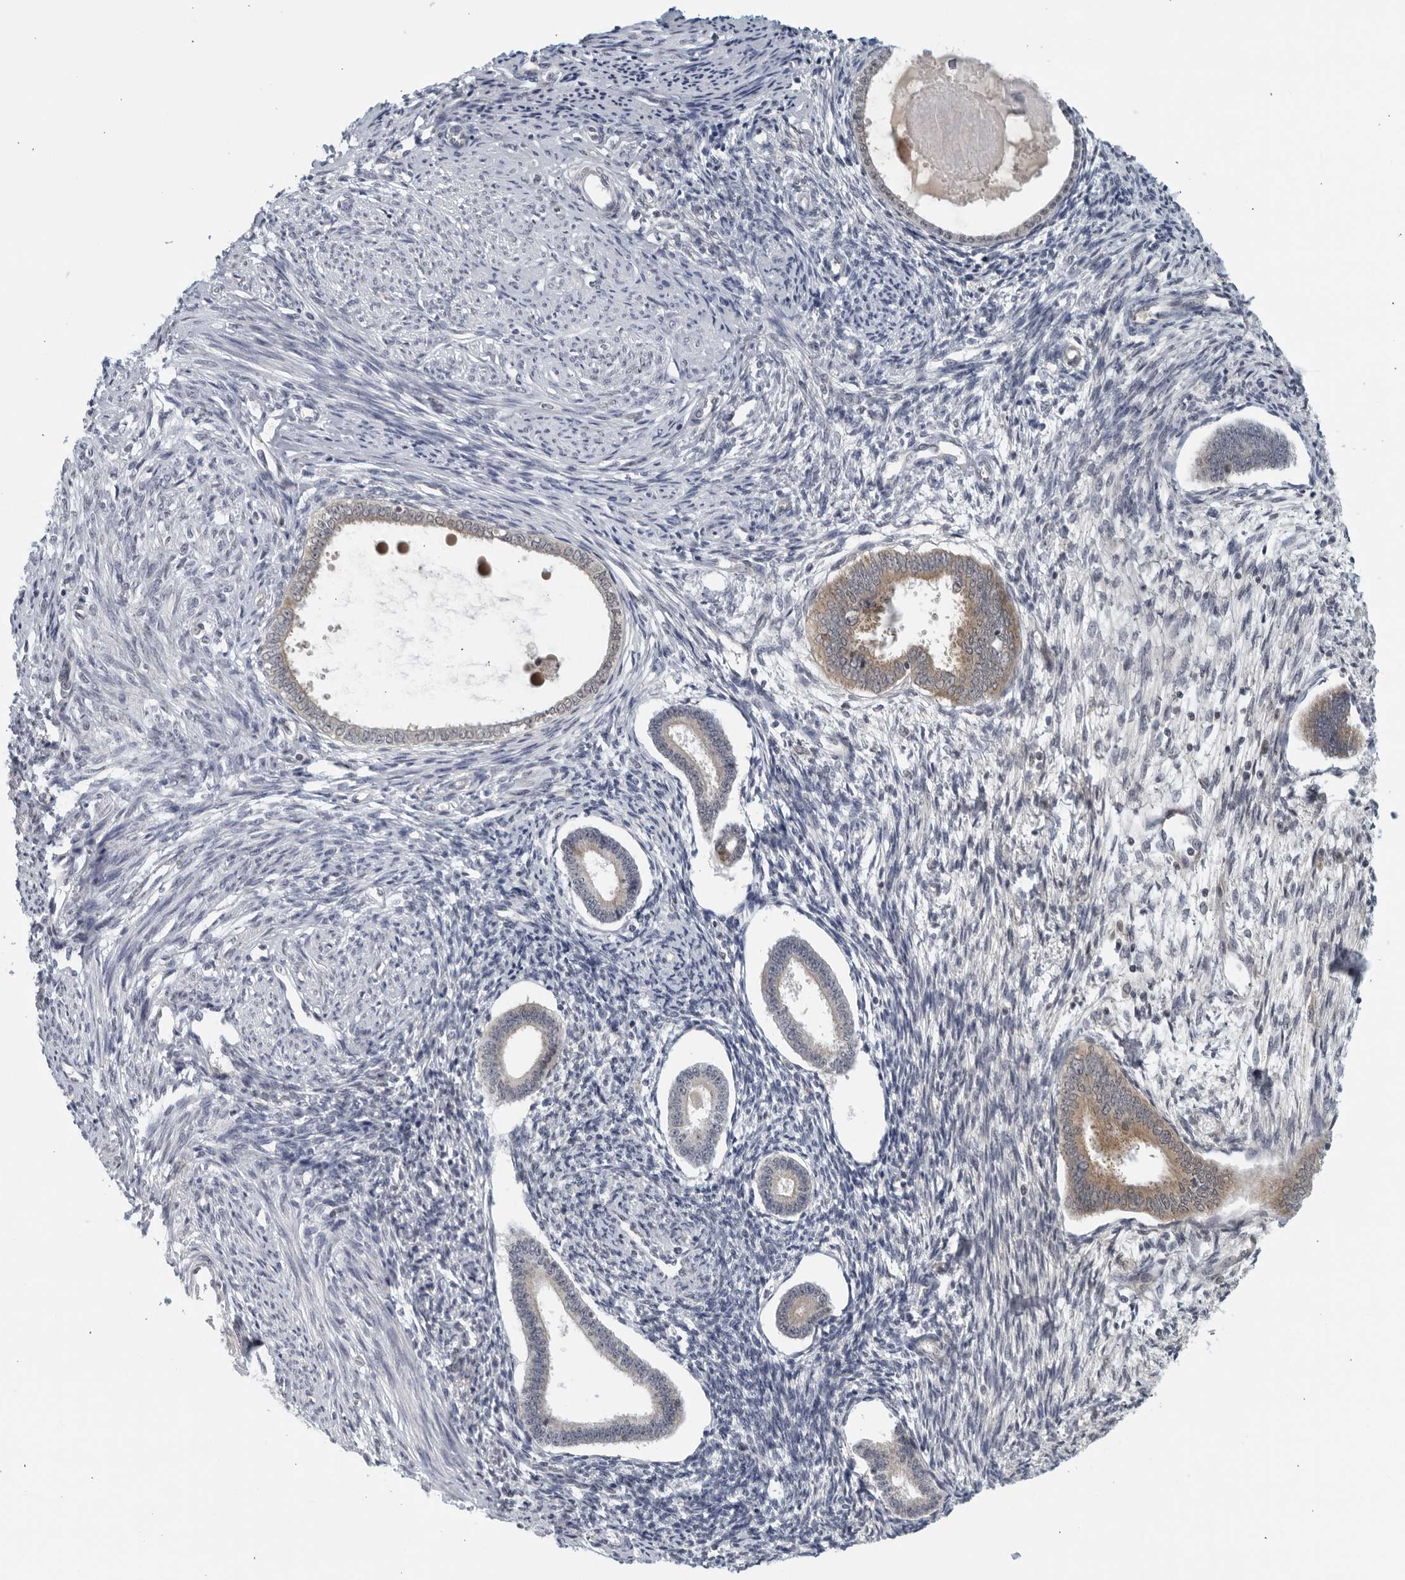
{"staining": {"intensity": "negative", "quantity": "none", "location": "none"}, "tissue": "endometrium", "cell_type": "Cells in endometrial stroma", "image_type": "normal", "snomed": [{"axis": "morphology", "description": "Normal tissue, NOS"}, {"axis": "topography", "description": "Endometrium"}], "caption": "Protein analysis of unremarkable endometrium exhibits no significant staining in cells in endometrial stroma.", "gene": "RC3H1", "patient": {"sex": "female", "age": 56}}